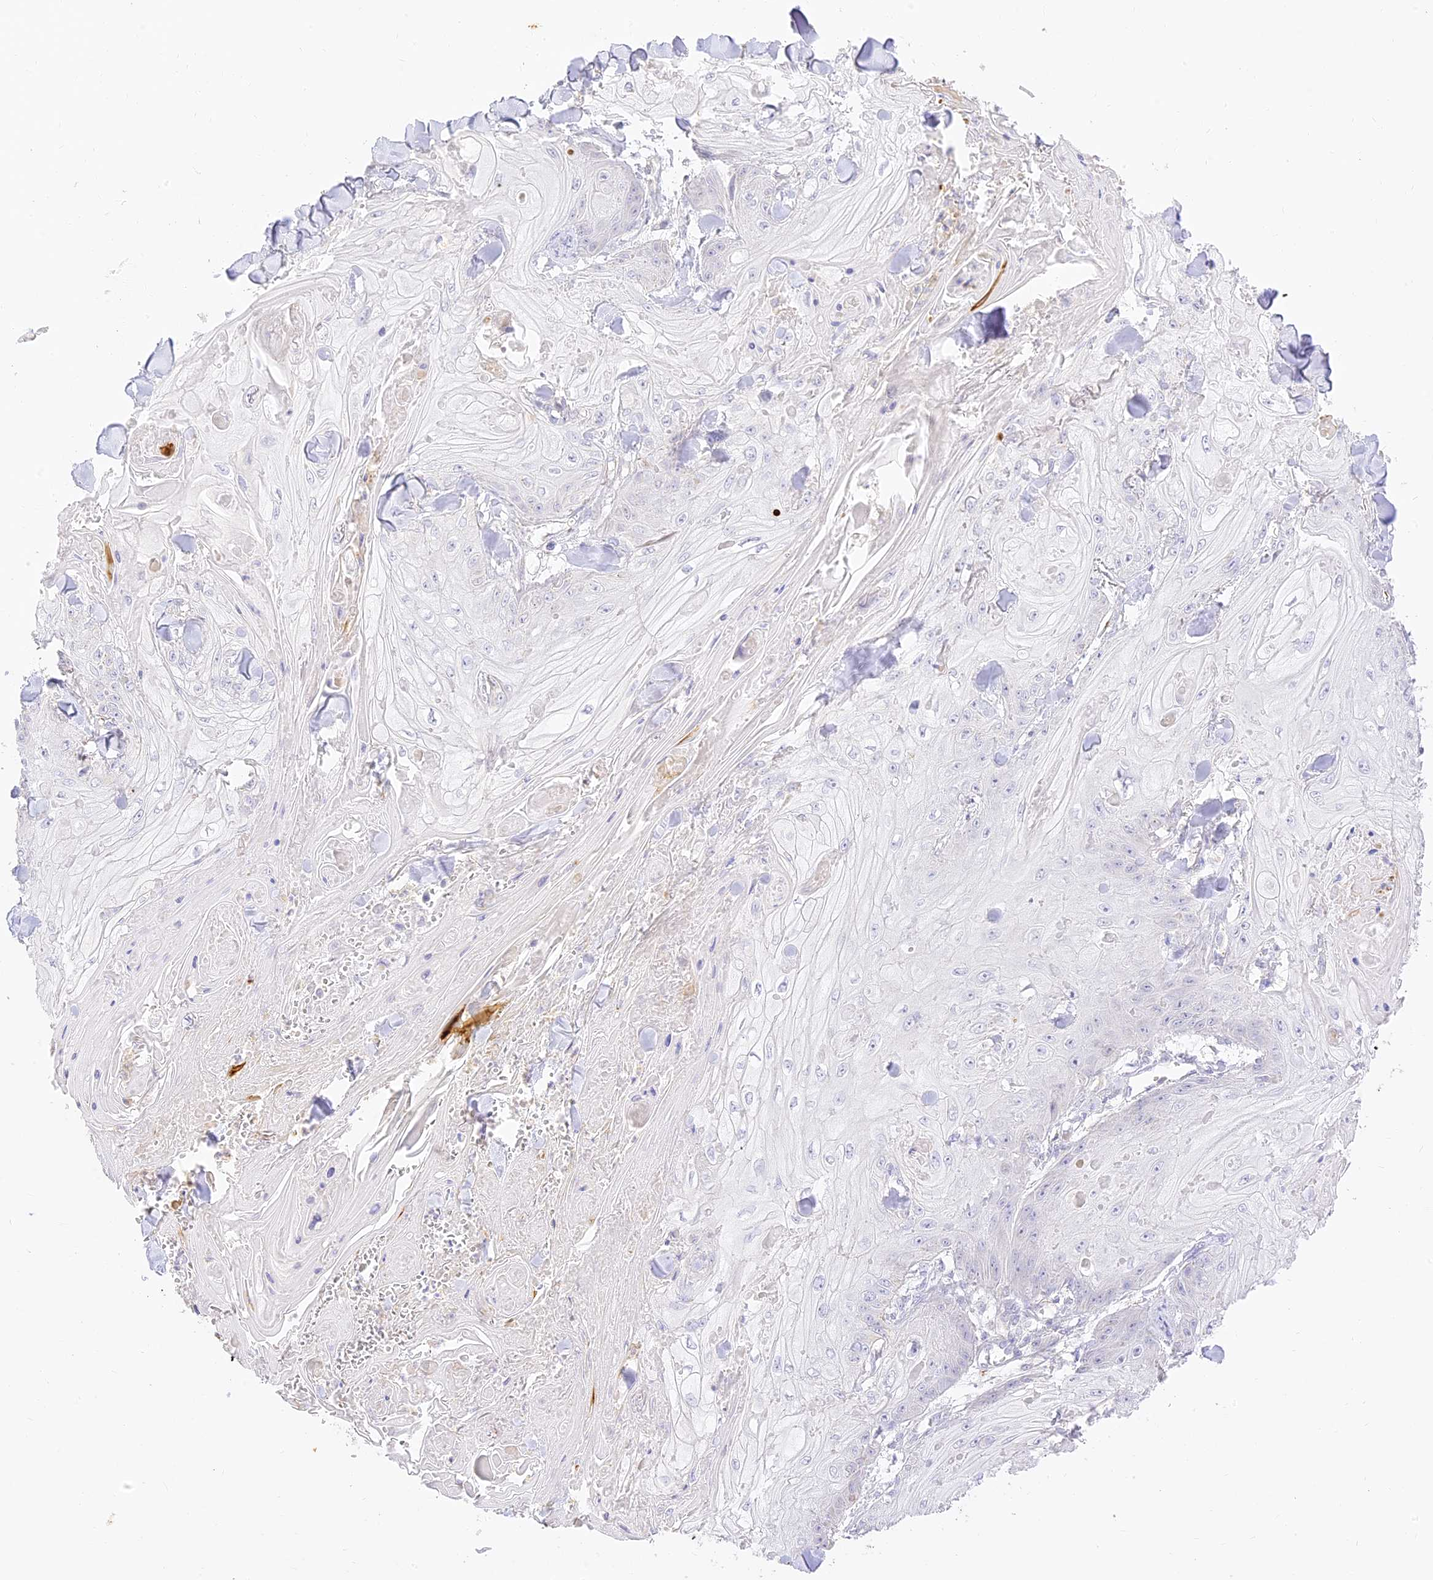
{"staining": {"intensity": "negative", "quantity": "none", "location": "none"}, "tissue": "skin cancer", "cell_type": "Tumor cells", "image_type": "cancer", "snomed": [{"axis": "morphology", "description": "Squamous cell carcinoma, NOS"}, {"axis": "topography", "description": "Skin"}], "caption": "The IHC micrograph has no significant expression in tumor cells of squamous cell carcinoma (skin) tissue.", "gene": "SEC13", "patient": {"sex": "male", "age": 74}}